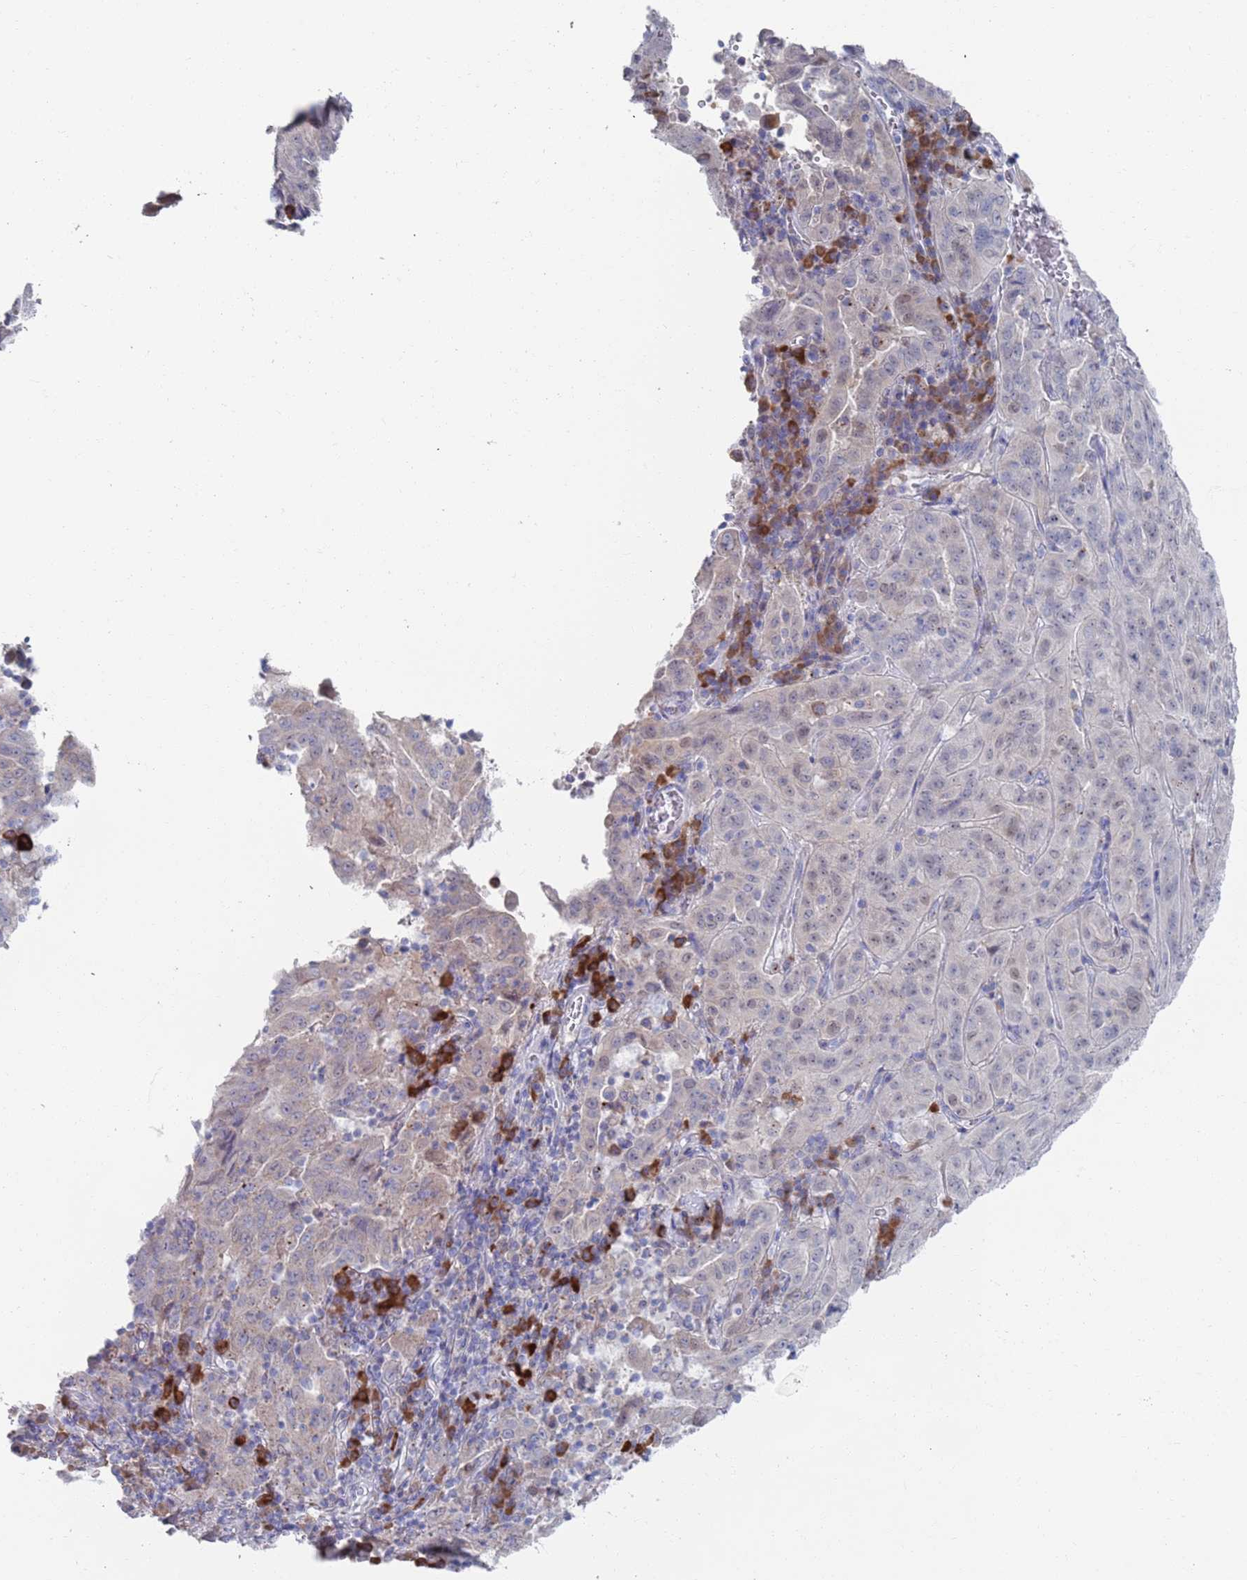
{"staining": {"intensity": "weak", "quantity": "25%-75%", "location": "cytoplasmic/membranous"}, "tissue": "pancreatic cancer", "cell_type": "Tumor cells", "image_type": "cancer", "snomed": [{"axis": "morphology", "description": "Adenocarcinoma, NOS"}, {"axis": "topography", "description": "Pancreas"}], "caption": "IHC (DAB (3,3'-diaminobenzidine)) staining of adenocarcinoma (pancreatic) exhibits weak cytoplasmic/membranous protein expression in approximately 25%-75% of tumor cells. (Stains: DAB in brown, nuclei in blue, Microscopy: brightfield microscopy at high magnification).", "gene": "MAT1A", "patient": {"sex": "male", "age": 63}}